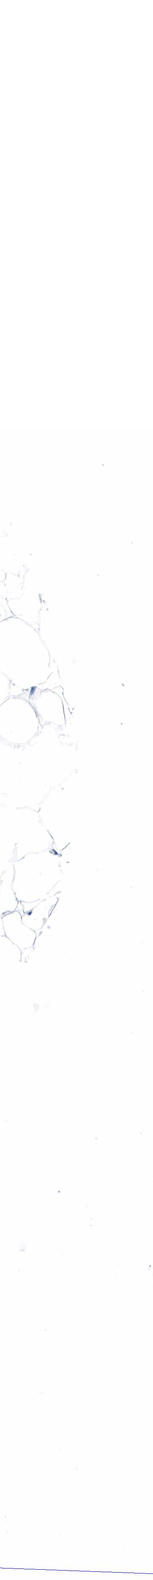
{"staining": {"intensity": "negative", "quantity": "none", "location": "none"}, "tissue": "adipose tissue", "cell_type": "Adipocytes", "image_type": "normal", "snomed": [{"axis": "morphology", "description": "Normal tissue, NOS"}, {"axis": "topography", "description": "Breast"}], "caption": "Immunohistochemistry (IHC) of unremarkable human adipose tissue reveals no positivity in adipocytes.", "gene": "KRT18", "patient": {"sex": "female", "age": 45}}